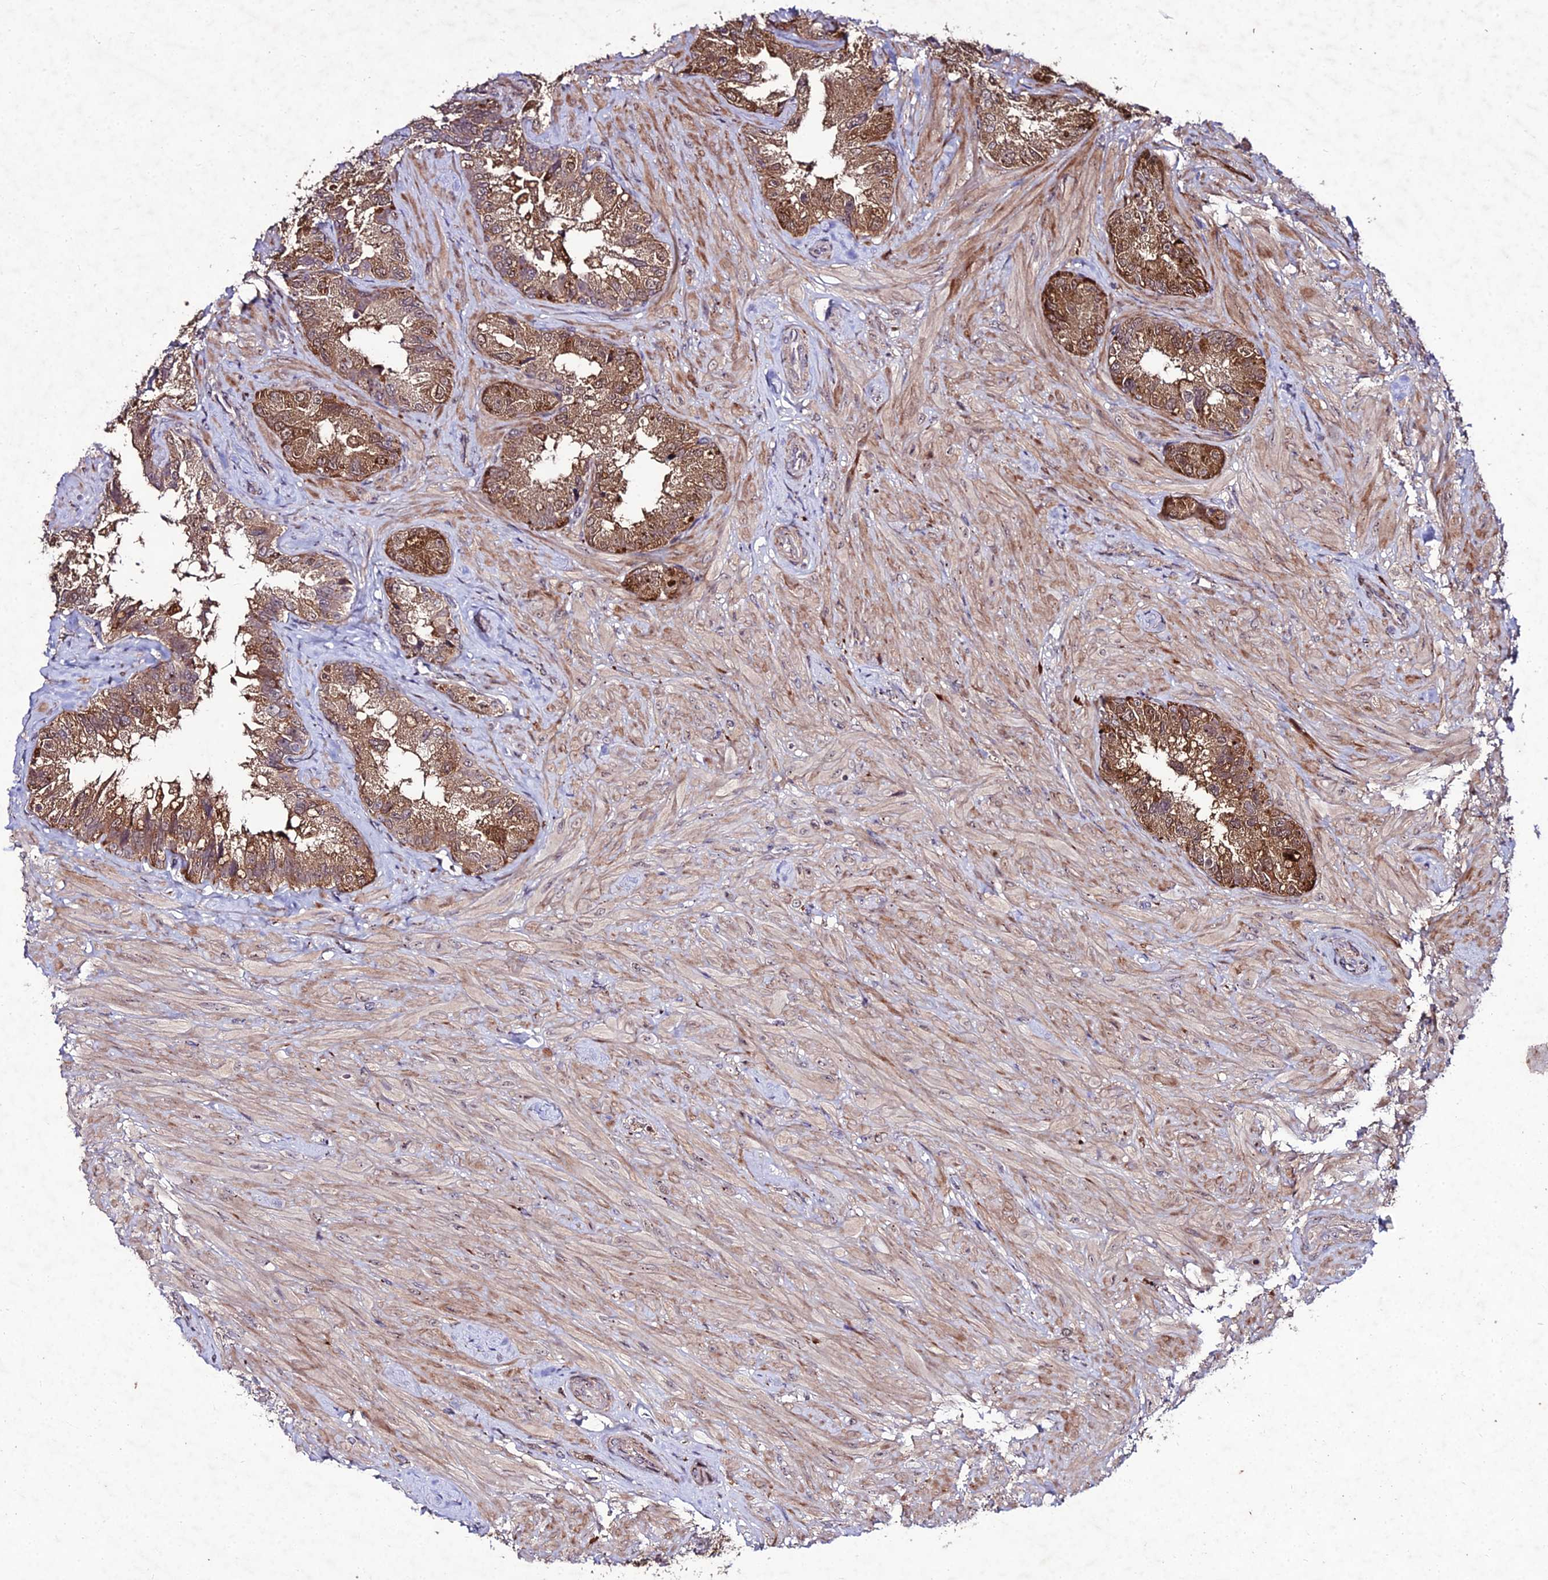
{"staining": {"intensity": "moderate", "quantity": ">75%", "location": "cytoplasmic/membranous"}, "tissue": "seminal vesicle", "cell_type": "Glandular cells", "image_type": "normal", "snomed": [{"axis": "morphology", "description": "Normal tissue, NOS"}, {"axis": "topography", "description": "Seminal veicle"}, {"axis": "topography", "description": "Peripheral nerve tissue"}], "caption": "DAB (3,3'-diaminobenzidine) immunohistochemical staining of unremarkable human seminal vesicle displays moderate cytoplasmic/membranous protein positivity in about >75% of glandular cells.", "gene": "ZNF766", "patient": {"sex": "male", "age": 67}}